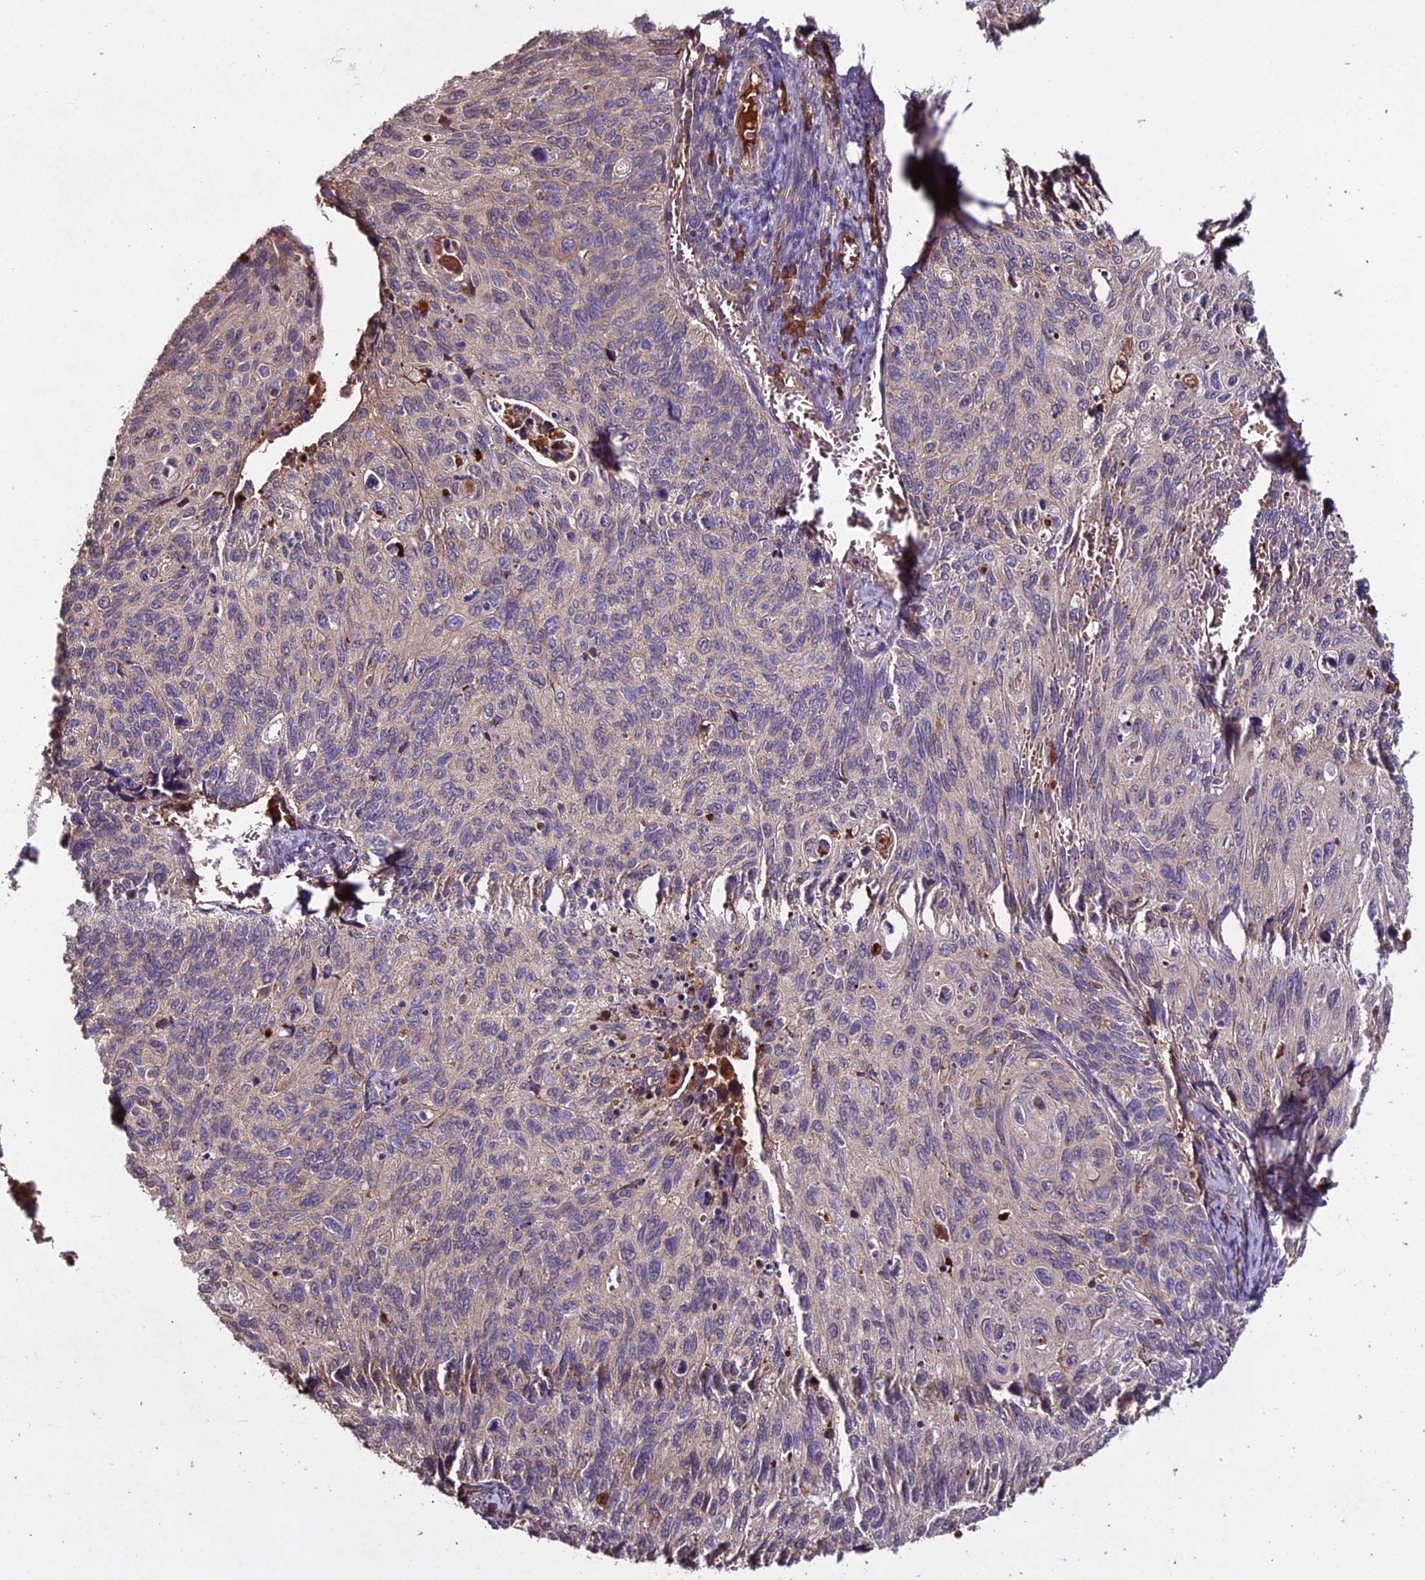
{"staining": {"intensity": "weak", "quantity": "<25%", "location": "cytoplasmic/membranous"}, "tissue": "cervical cancer", "cell_type": "Tumor cells", "image_type": "cancer", "snomed": [{"axis": "morphology", "description": "Squamous cell carcinoma, NOS"}, {"axis": "topography", "description": "Cervix"}], "caption": "This is a photomicrograph of immunohistochemistry (IHC) staining of cervical squamous cell carcinoma, which shows no staining in tumor cells.", "gene": "KCTD16", "patient": {"sex": "female", "age": 70}}